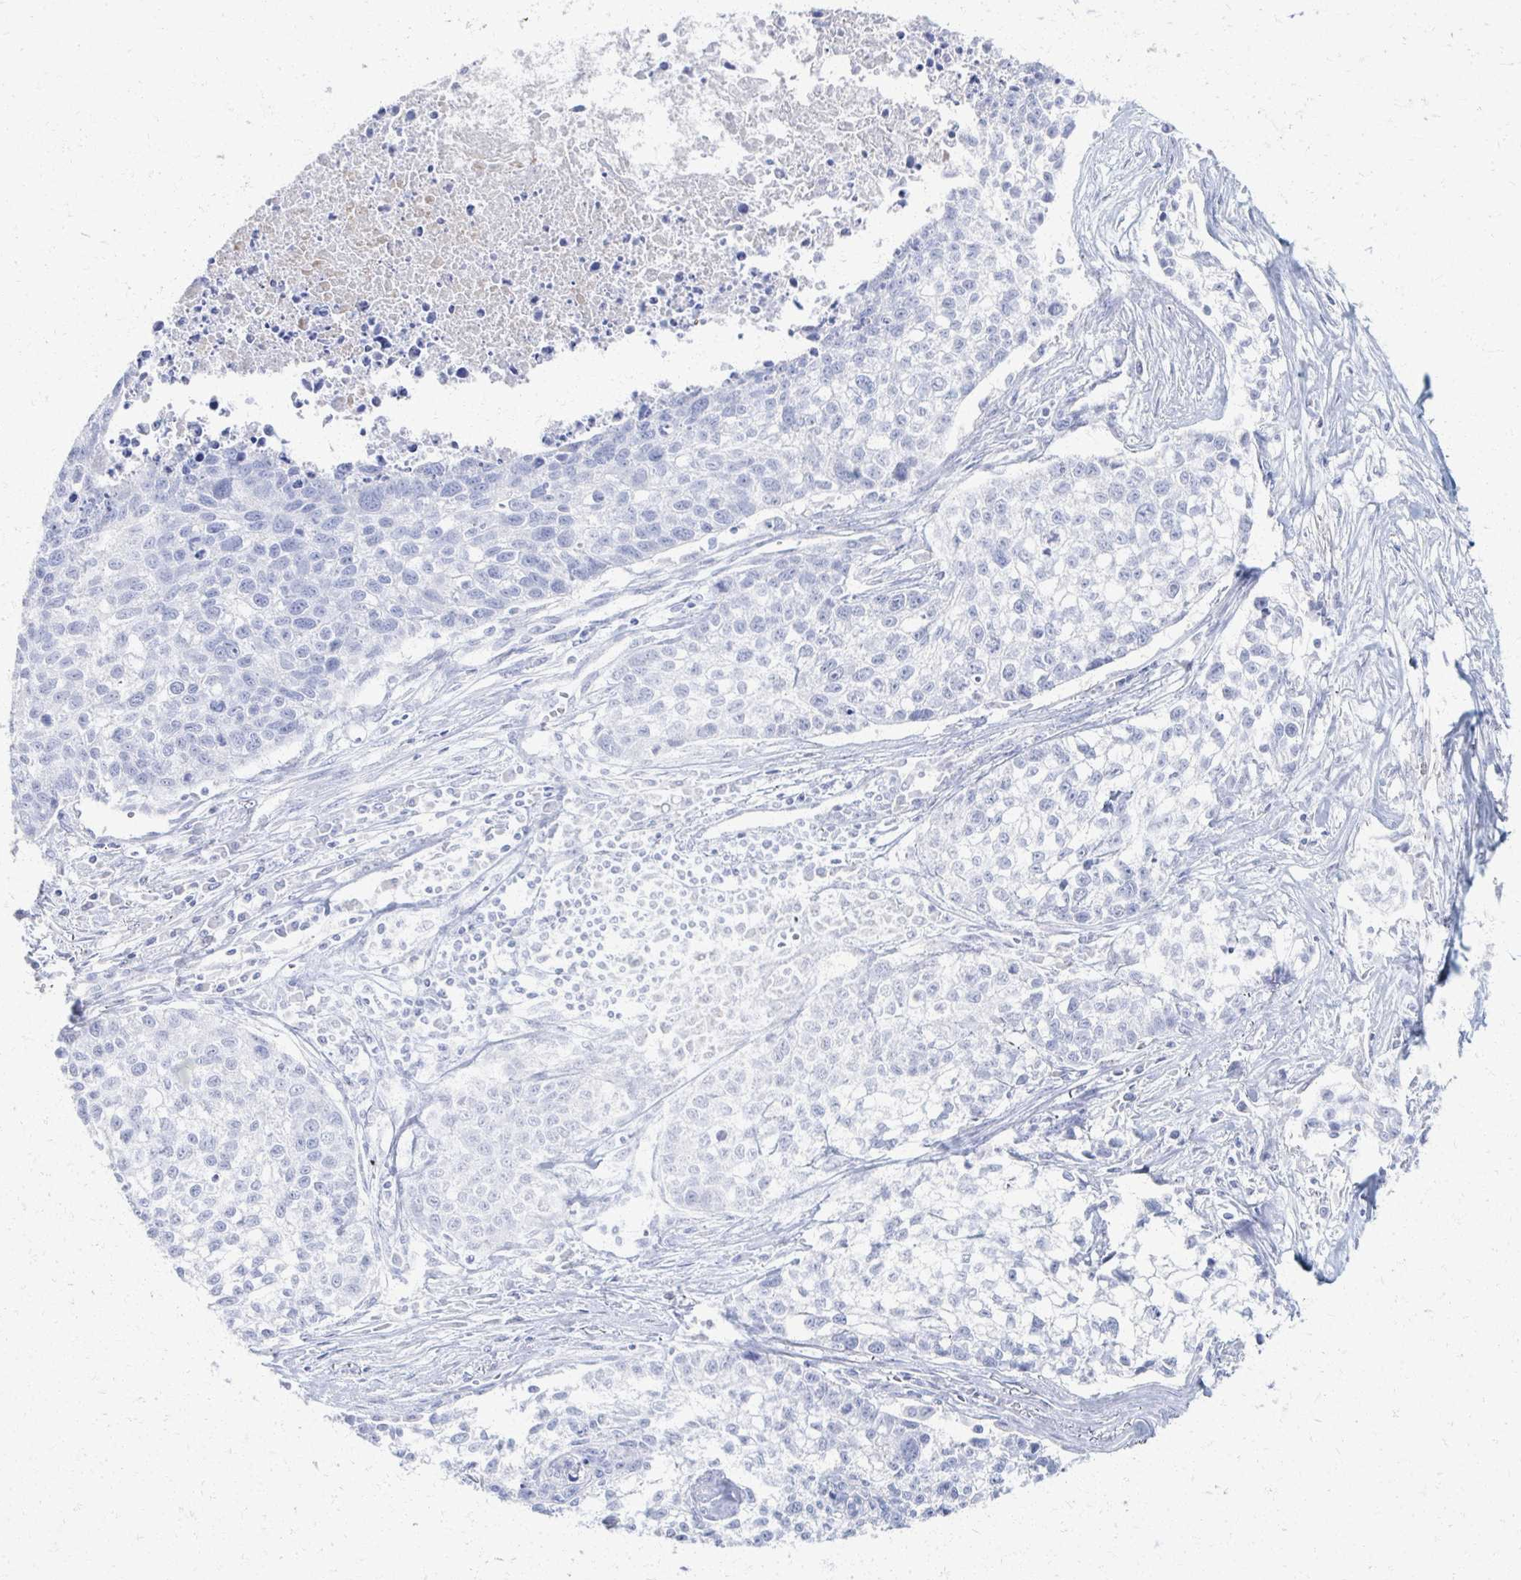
{"staining": {"intensity": "negative", "quantity": "none", "location": "none"}, "tissue": "lung cancer", "cell_type": "Tumor cells", "image_type": "cancer", "snomed": [{"axis": "morphology", "description": "Squamous cell carcinoma, NOS"}, {"axis": "topography", "description": "Lung"}], "caption": "IHC image of neoplastic tissue: lung cancer stained with DAB demonstrates no significant protein staining in tumor cells. (Immunohistochemistry, brightfield microscopy, high magnification).", "gene": "PRR20A", "patient": {"sex": "male", "age": 74}}